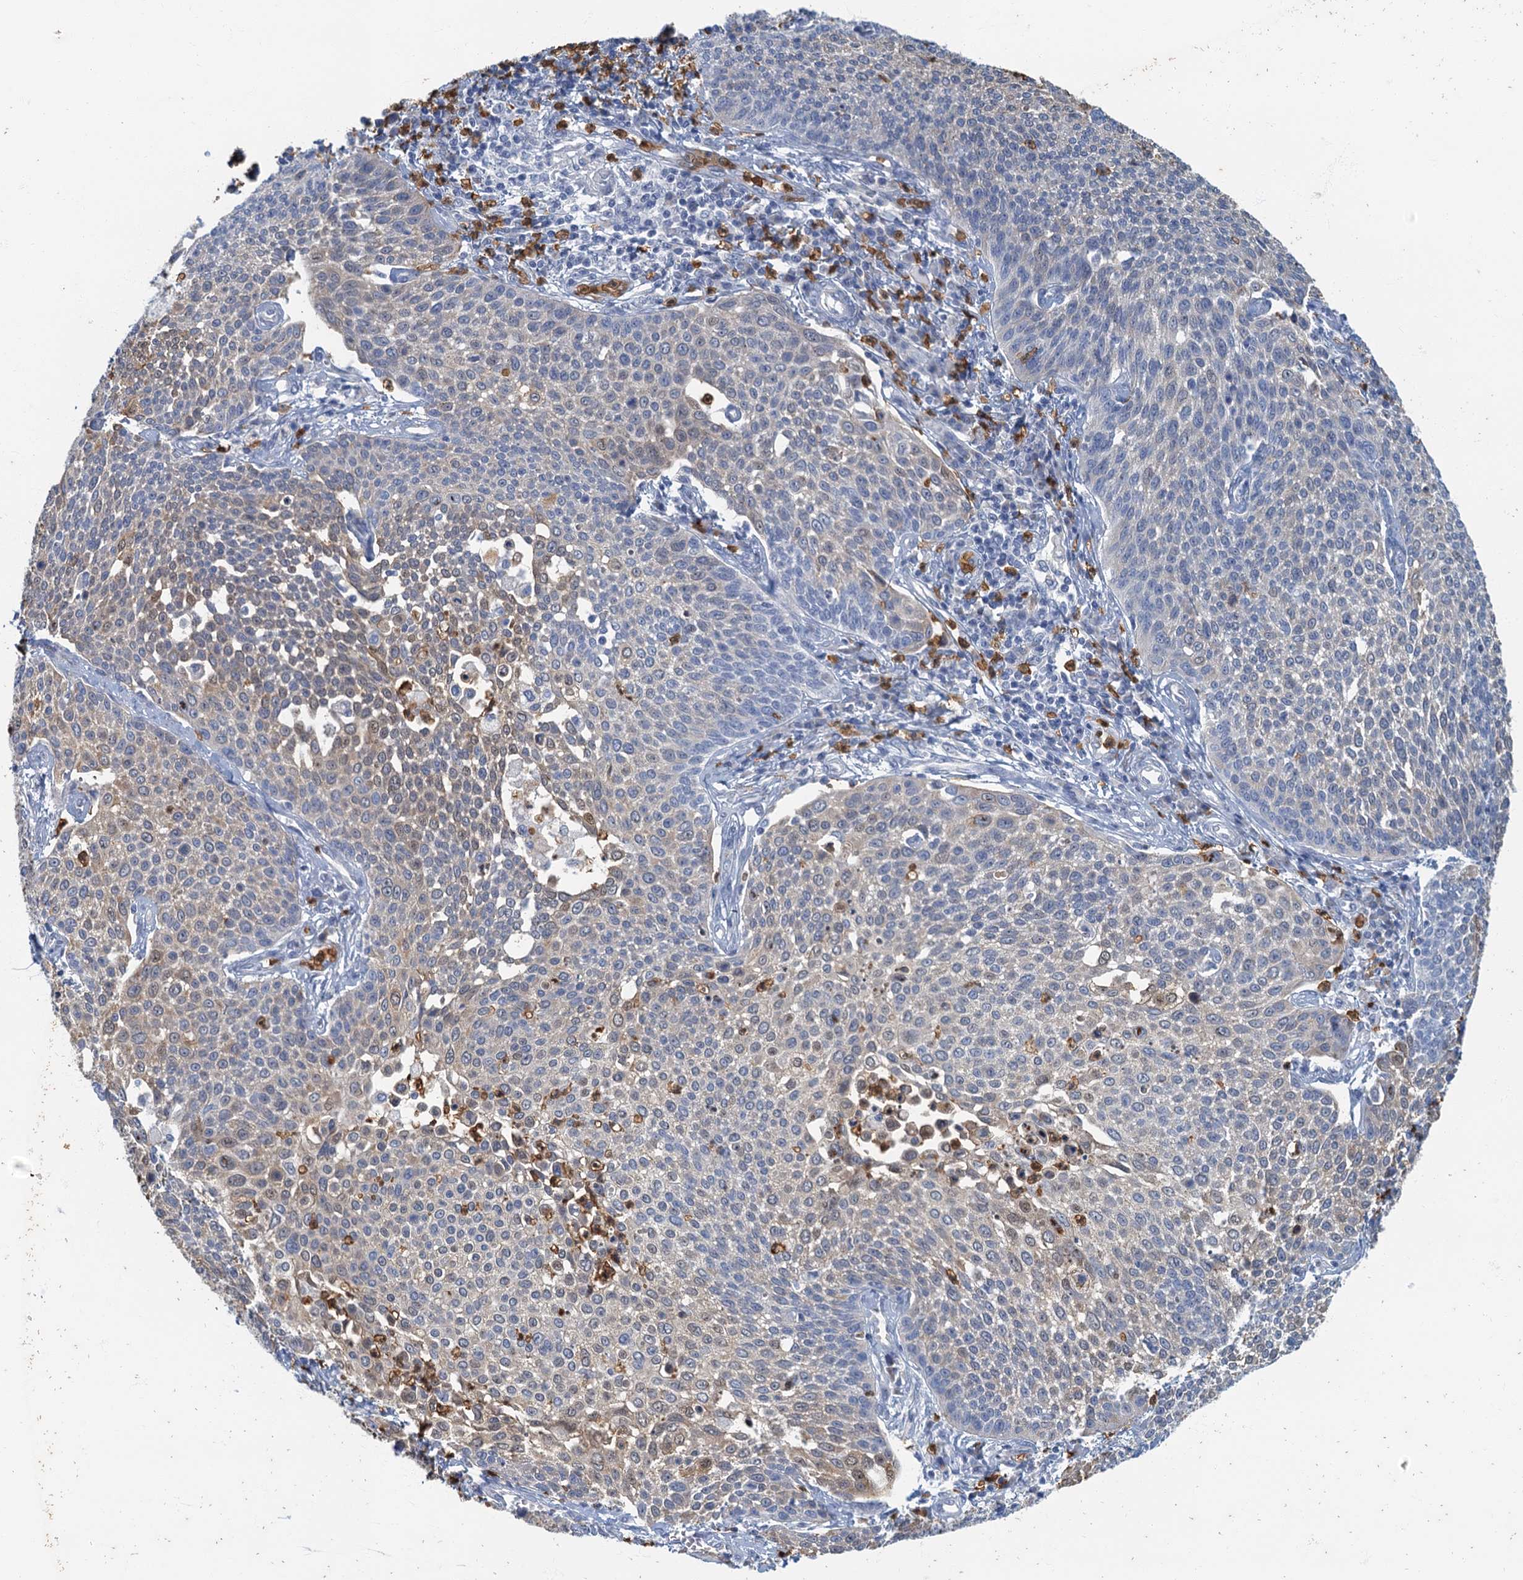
{"staining": {"intensity": "weak", "quantity": "25%-75%", "location": "cytoplasmic/membranous"}, "tissue": "cervical cancer", "cell_type": "Tumor cells", "image_type": "cancer", "snomed": [{"axis": "morphology", "description": "Squamous cell carcinoma, NOS"}, {"axis": "topography", "description": "Cervix"}], "caption": "Tumor cells demonstrate low levels of weak cytoplasmic/membranous positivity in approximately 25%-75% of cells in cervical cancer.", "gene": "ANKDD1A", "patient": {"sex": "female", "age": 34}}